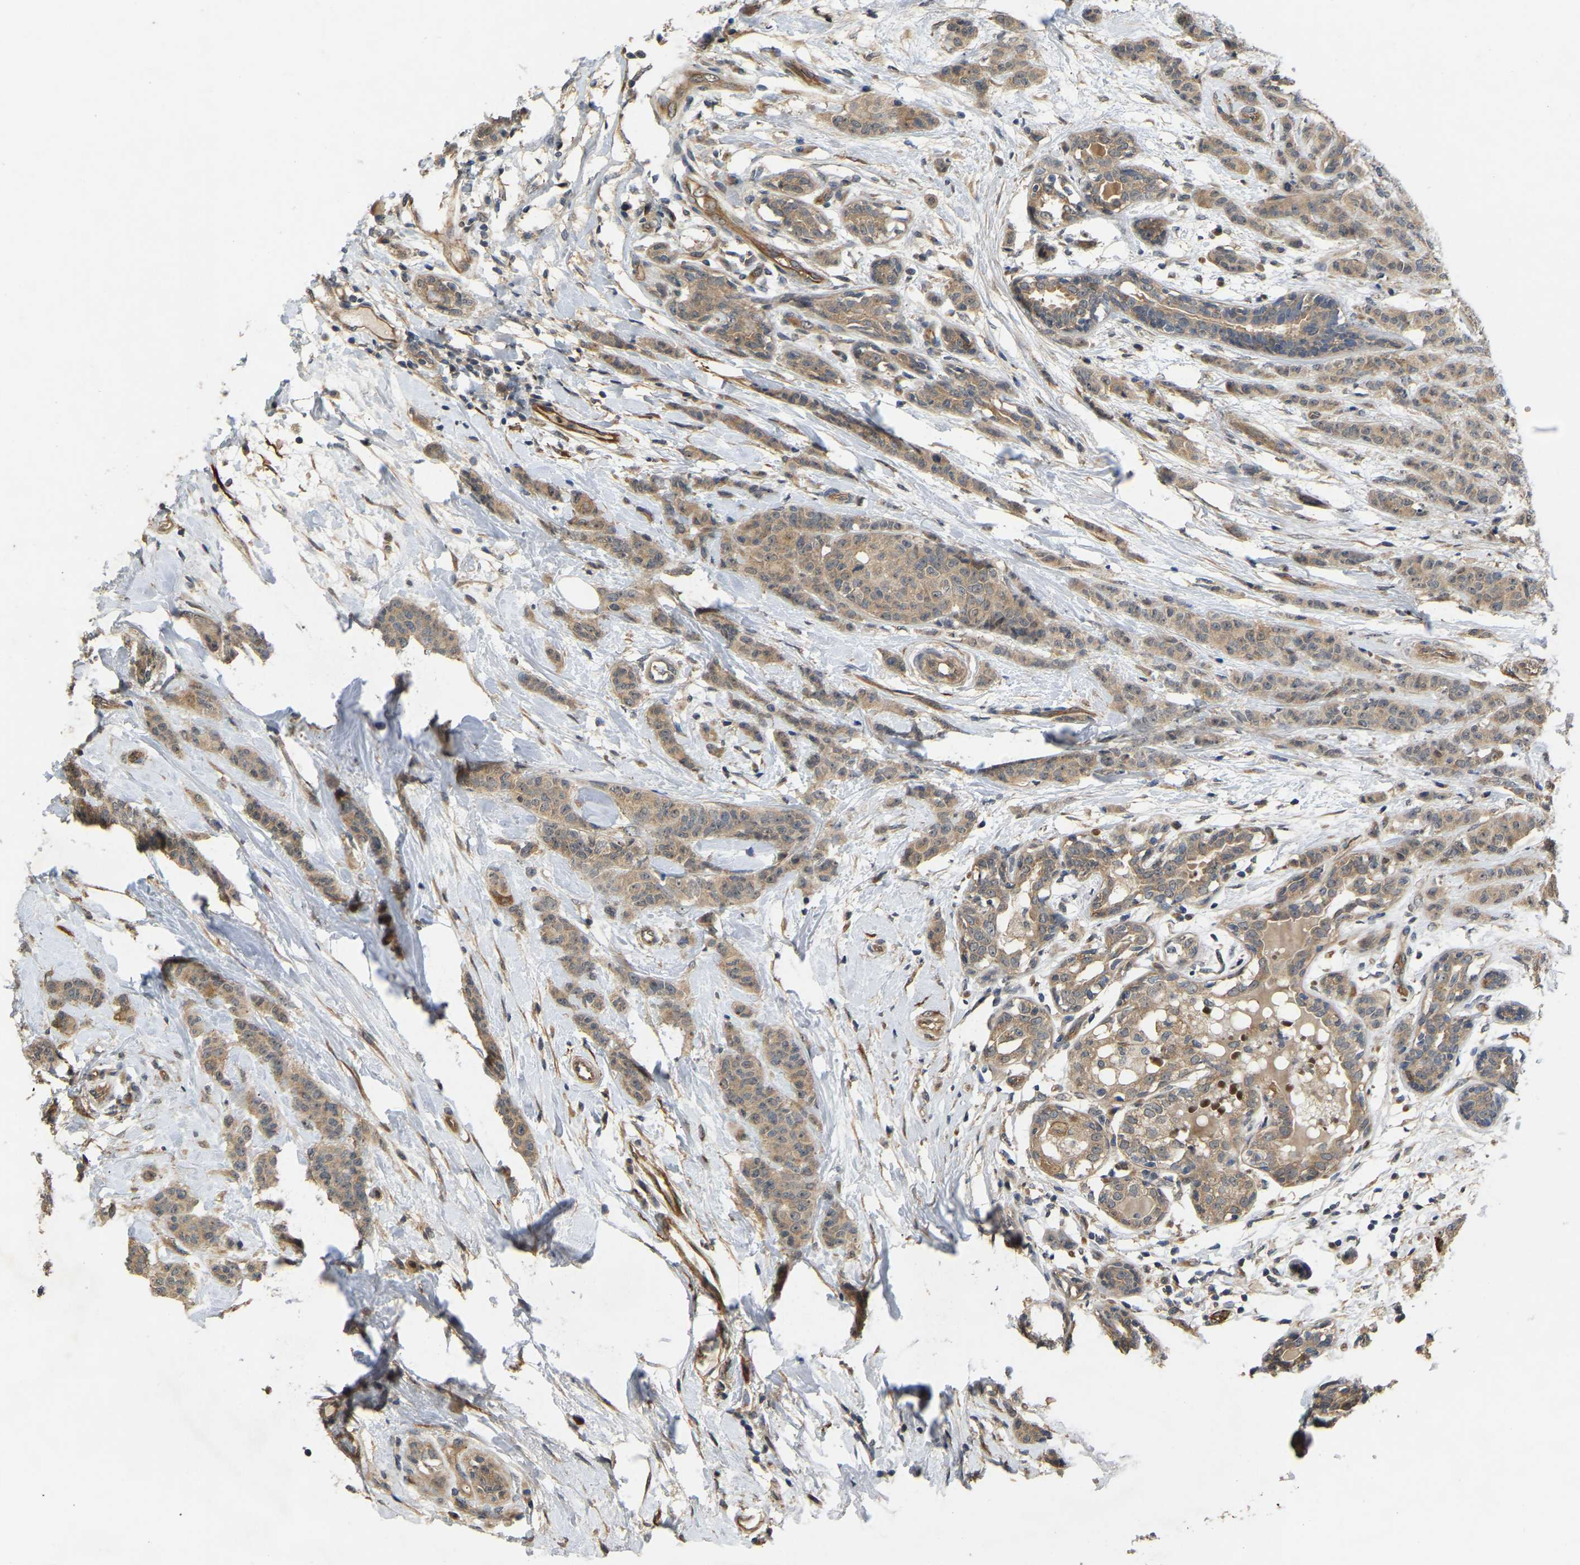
{"staining": {"intensity": "weak", "quantity": ">75%", "location": "cytoplasmic/membranous"}, "tissue": "breast cancer", "cell_type": "Tumor cells", "image_type": "cancer", "snomed": [{"axis": "morphology", "description": "Normal tissue, NOS"}, {"axis": "morphology", "description": "Duct carcinoma"}, {"axis": "topography", "description": "Breast"}], "caption": "Immunohistochemistry (IHC) of human breast infiltrating ductal carcinoma reveals low levels of weak cytoplasmic/membranous positivity in approximately >75% of tumor cells.", "gene": "LIMK2", "patient": {"sex": "female", "age": 40}}